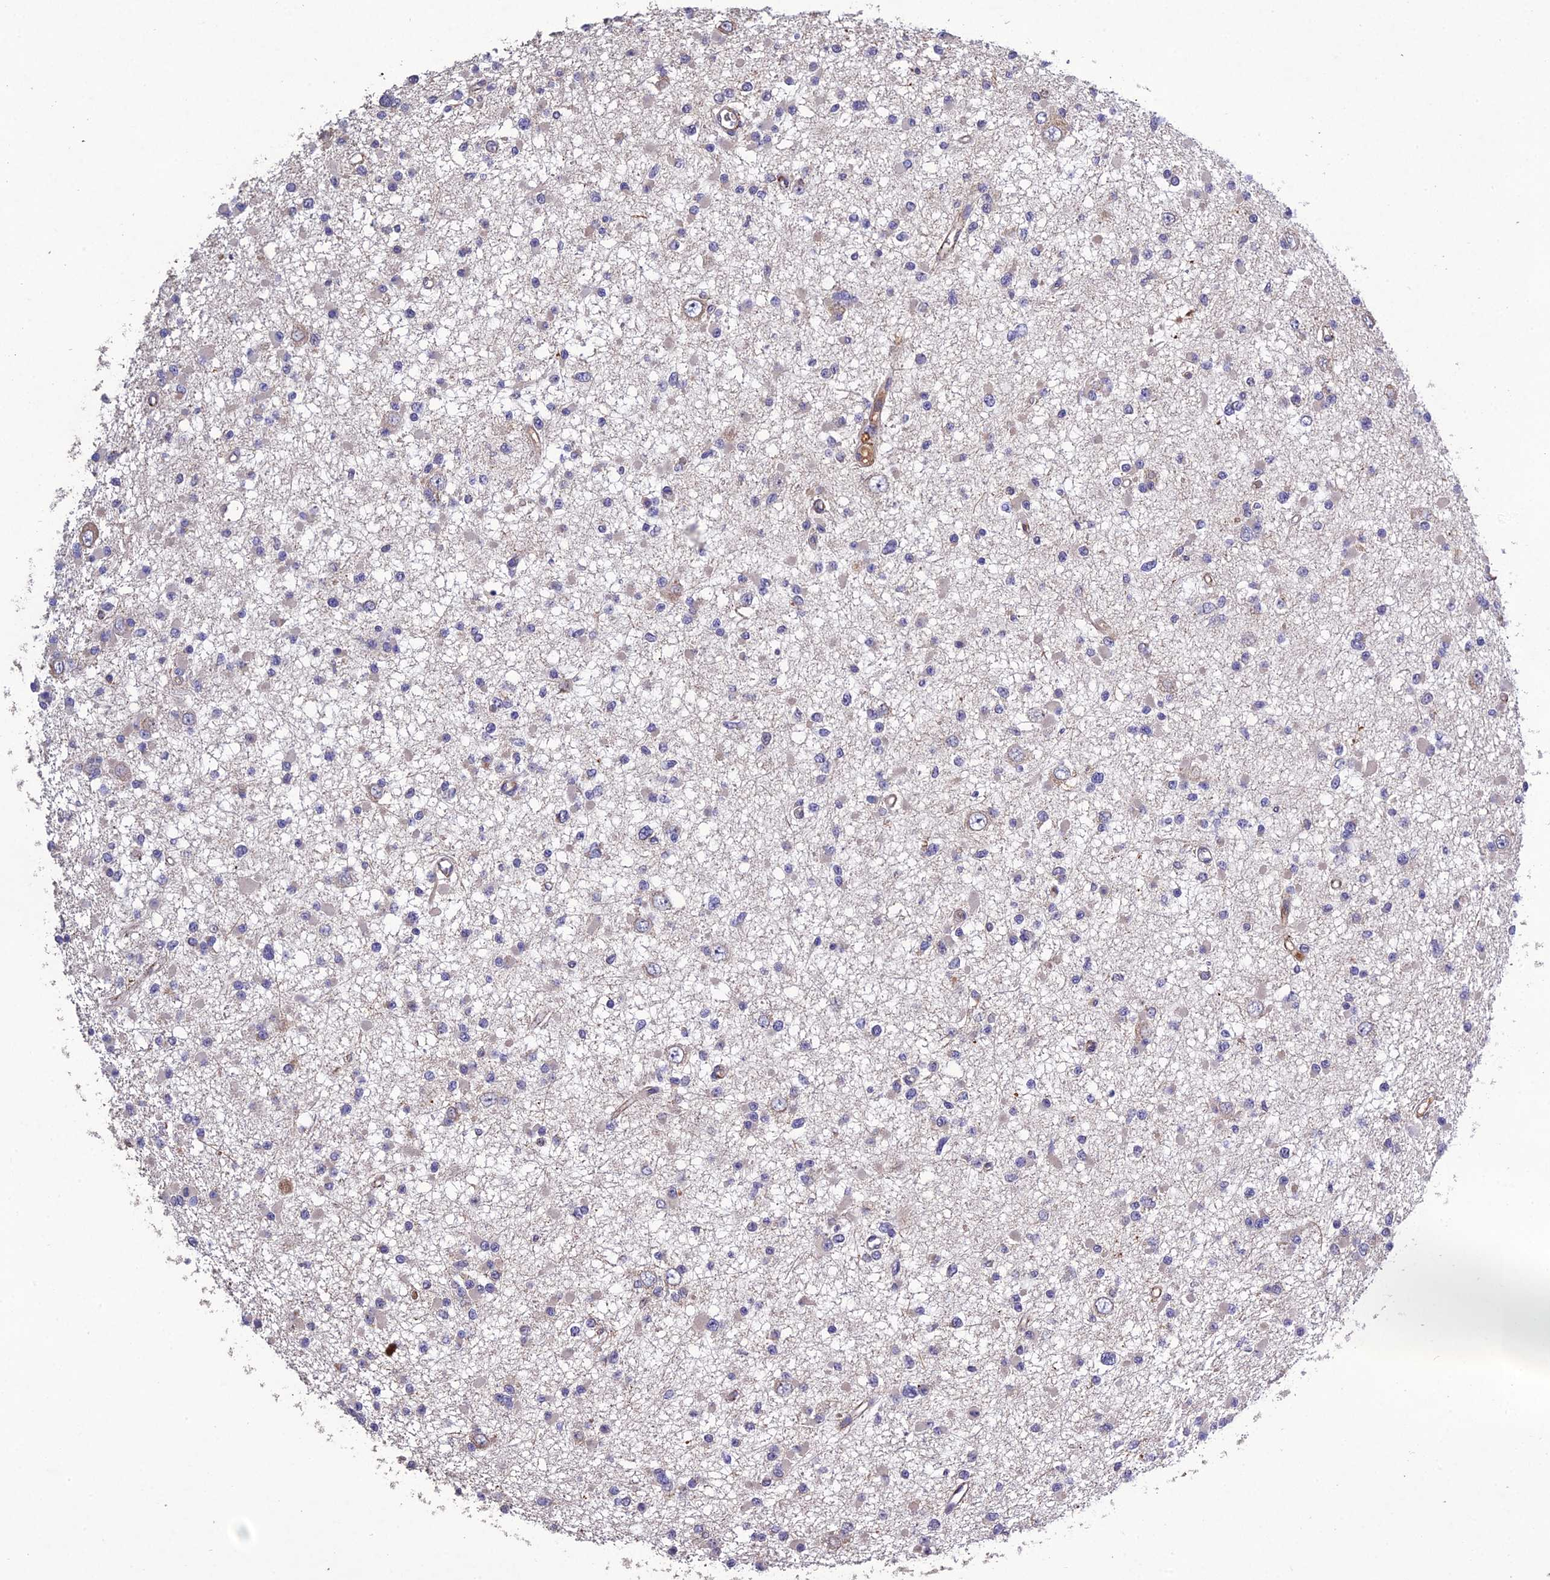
{"staining": {"intensity": "negative", "quantity": "none", "location": "none"}, "tissue": "glioma", "cell_type": "Tumor cells", "image_type": "cancer", "snomed": [{"axis": "morphology", "description": "Glioma, malignant, Low grade"}, {"axis": "topography", "description": "Brain"}], "caption": "An immunohistochemistry photomicrograph of low-grade glioma (malignant) is shown. There is no staining in tumor cells of low-grade glioma (malignant).", "gene": "SLC39A13", "patient": {"sex": "female", "age": 22}}